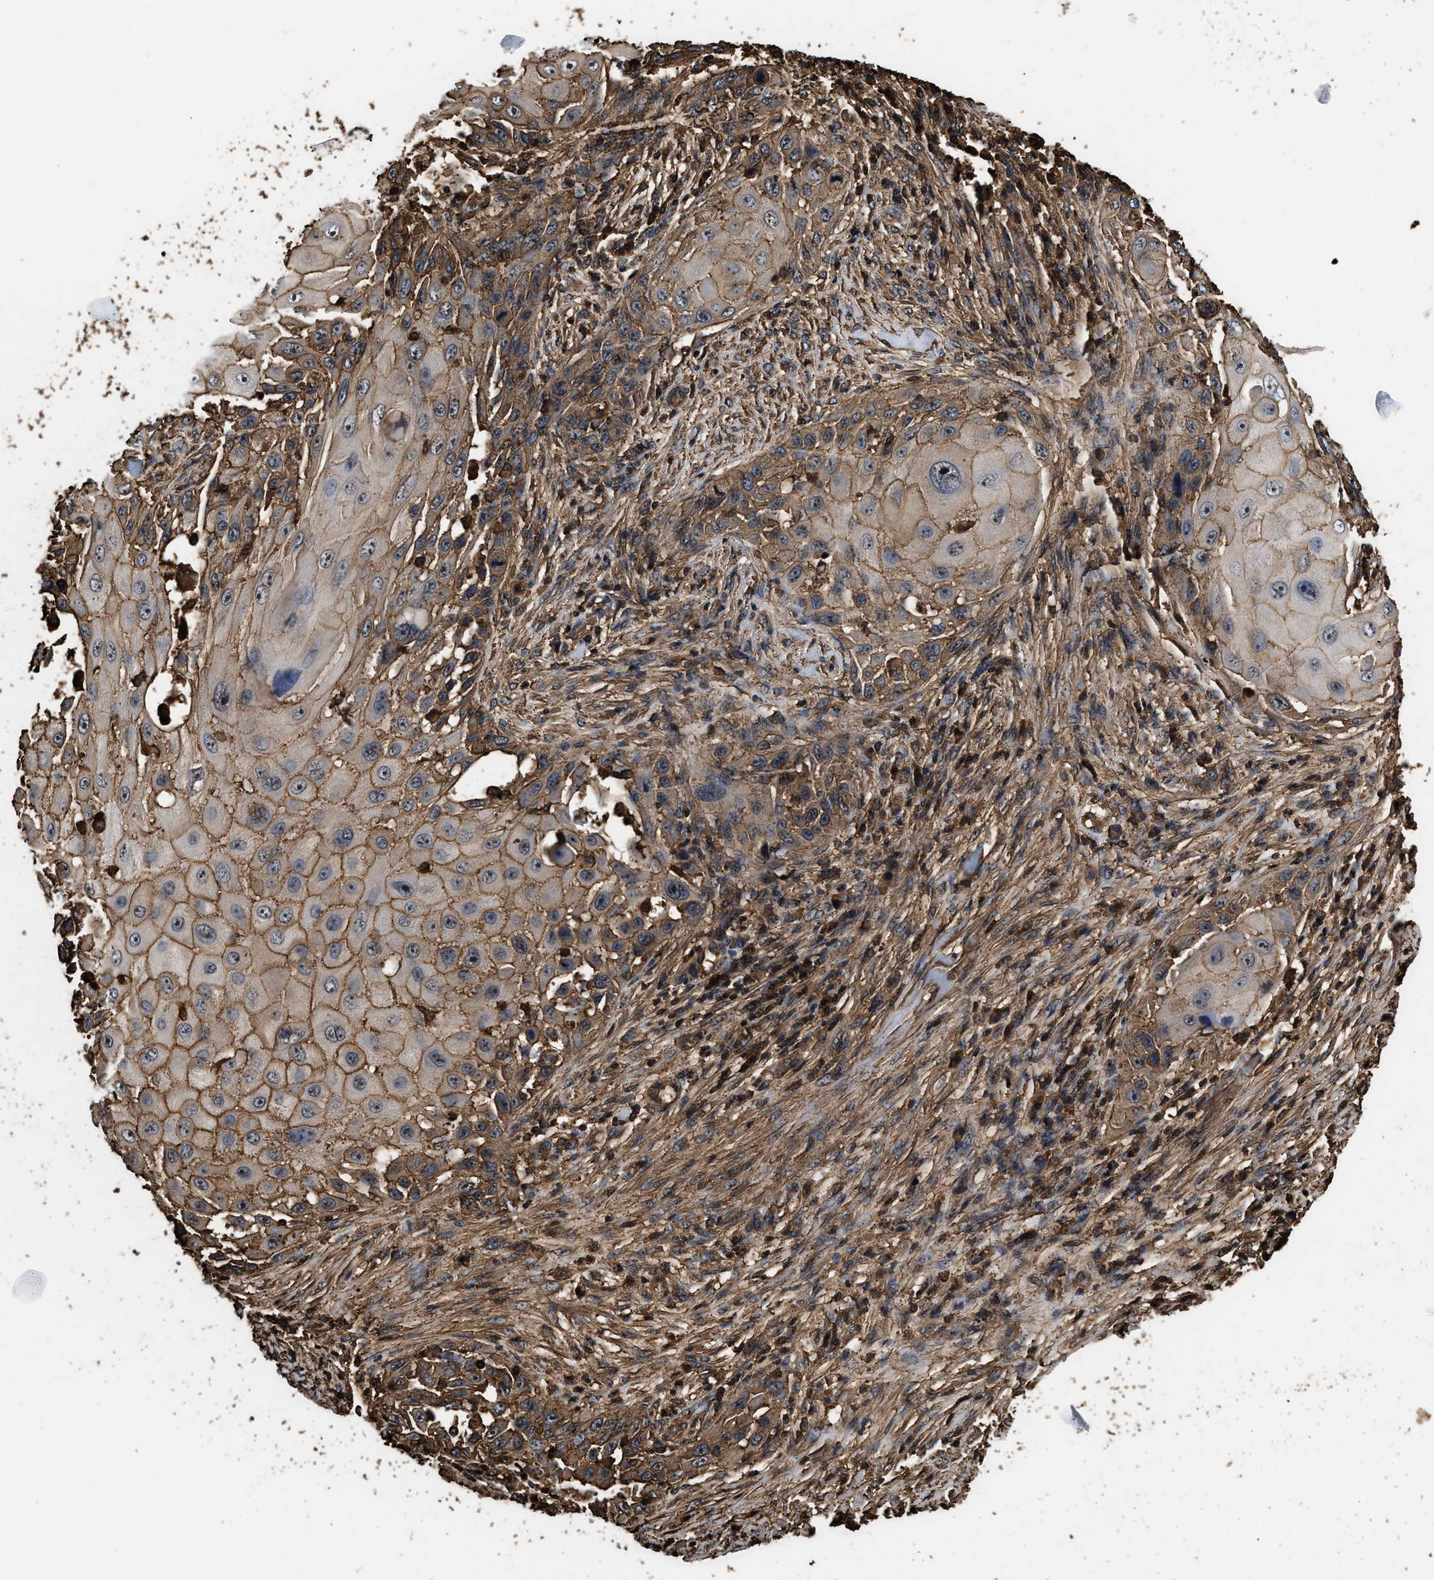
{"staining": {"intensity": "strong", "quantity": ">75%", "location": "cytoplasmic/membranous,nuclear"}, "tissue": "skin cancer", "cell_type": "Tumor cells", "image_type": "cancer", "snomed": [{"axis": "morphology", "description": "Squamous cell carcinoma, NOS"}, {"axis": "topography", "description": "Skin"}], "caption": "IHC (DAB) staining of skin squamous cell carcinoma shows strong cytoplasmic/membranous and nuclear protein staining in approximately >75% of tumor cells. (IHC, brightfield microscopy, high magnification).", "gene": "KBTBD2", "patient": {"sex": "female", "age": 44}}